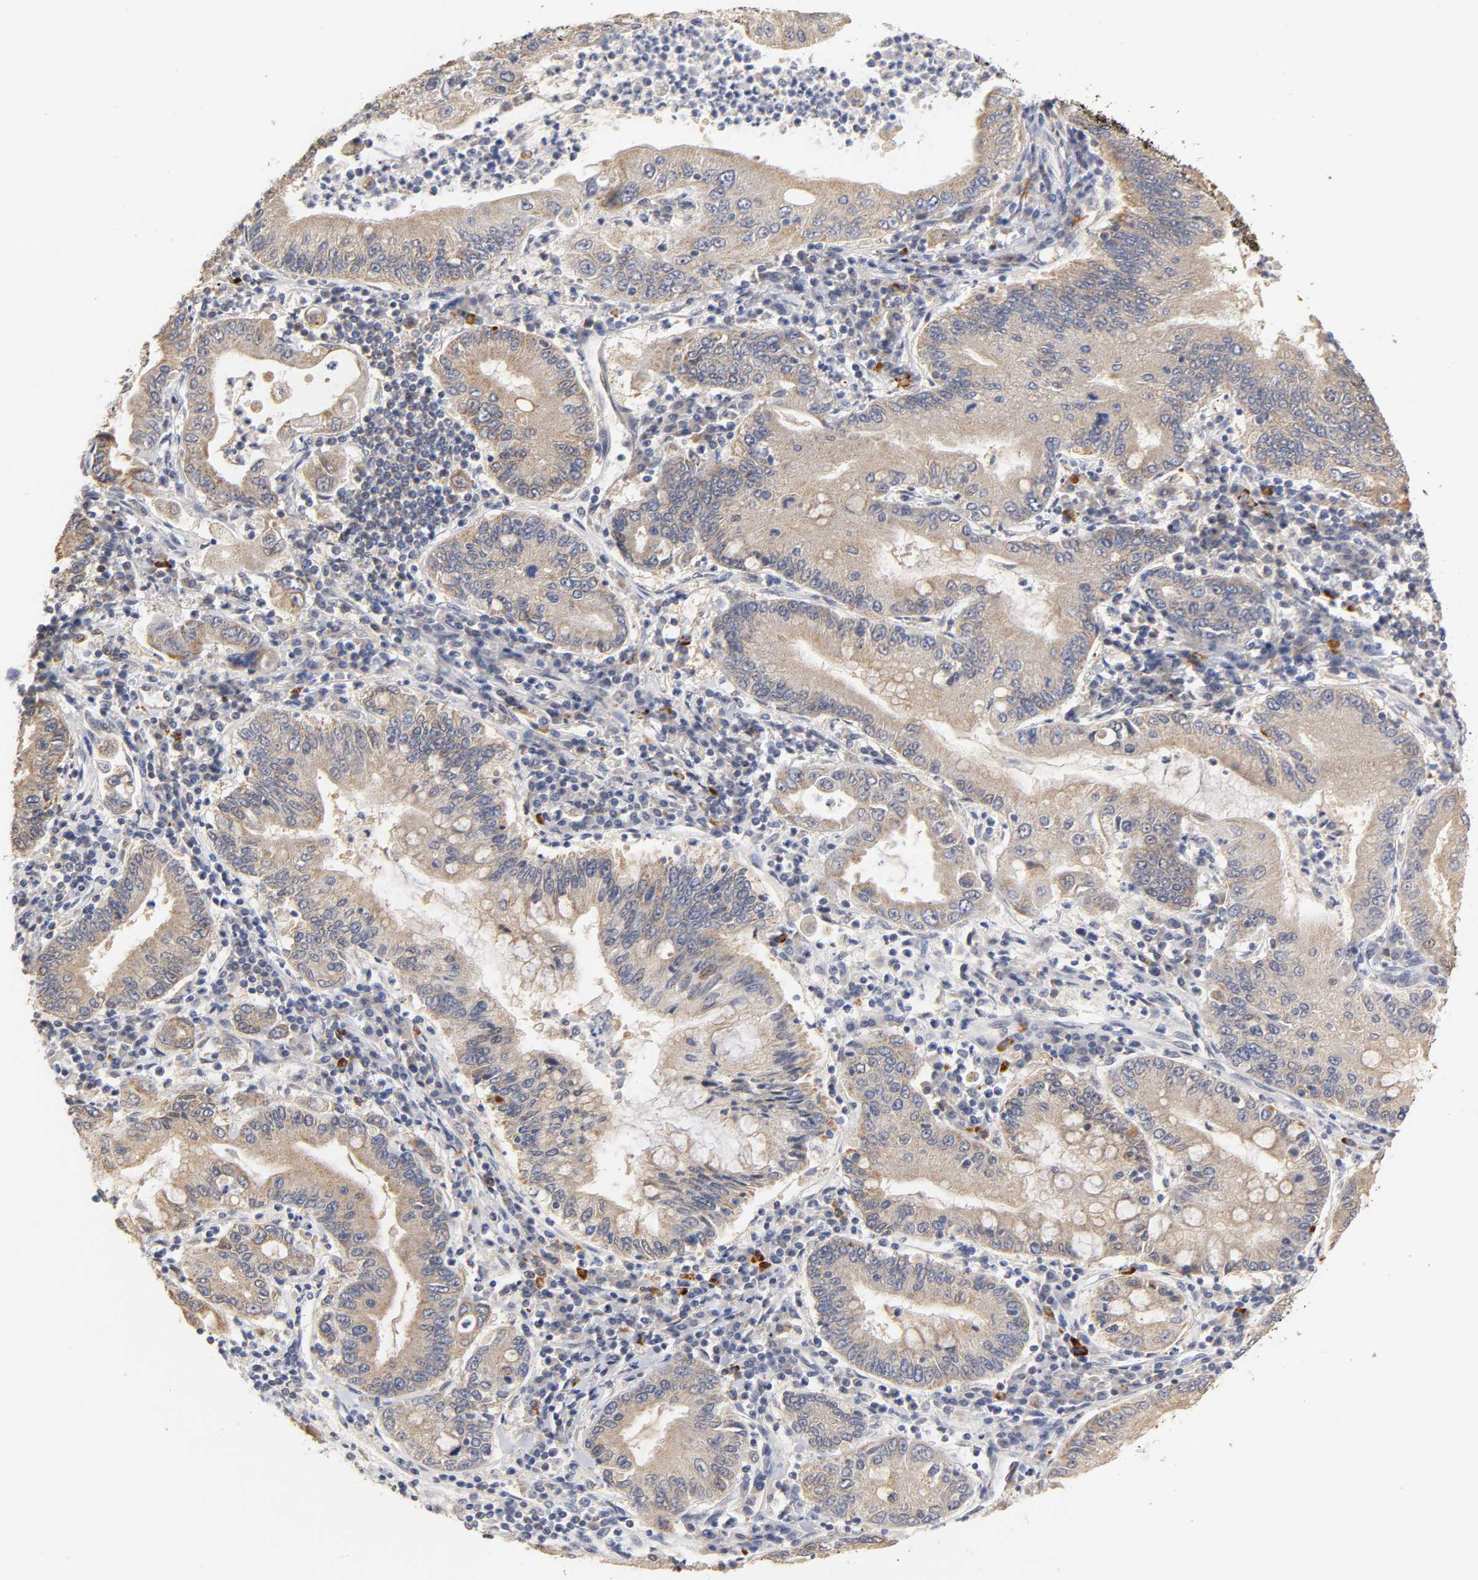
{"staining": {"intensity": "moderate", "quantity": ">75%", "location": "cytoplasmic/membranous"}, "tissue": "stomach cancer", "cell_type": "Tumor cells", "image_type": "cancer", "snomed": [{"axis": "morphology", "description": "Normal tissue, NOS"}, {"axis": "morphology", "description": "Adenocarcinoma, NOS"}, {"axis": "topography", "description": "Esophagus"}, {"axis": "topography", "description": "Stomach, upper"}, {"axis": "topography", "description": "Peripheral nerve tissue"}], "caption": "An IHC photomicrograph of tumor tissue is shown. Protein staining in brown highlights moderate cytoplasmic/membranous positivity in stomach cancer within tumor cells.", "gene": "GSTZ1", "patient": {"sex": "male", "age": 62}}